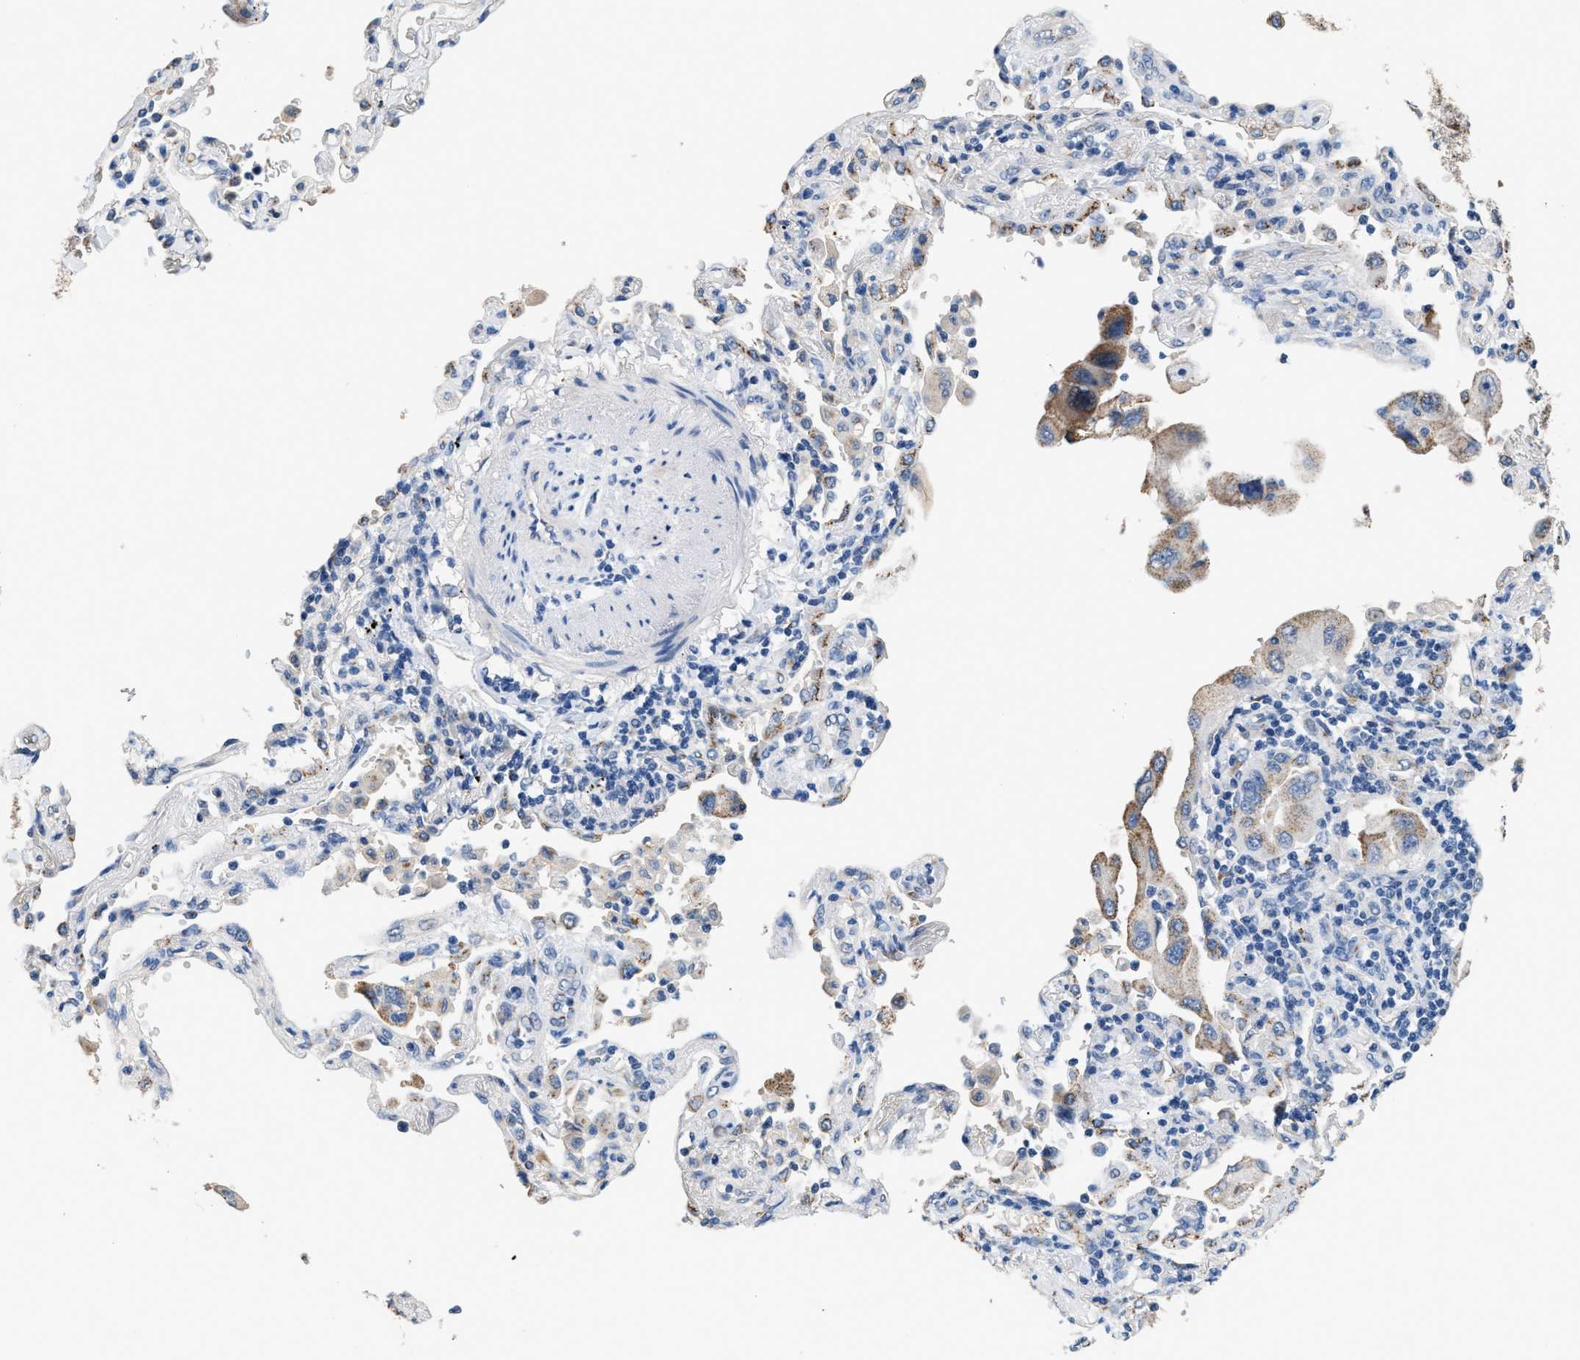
{"staining": {"intensity": "moderate", "quantity": ">75%", "location": "cytoplasmic/membranous"}, "tissue": "lung cancer", "cell_type": "Tumor cells", "image_type": "cancer", "snomed": [{"axis": "morphology", "description": "Adenocarcinoma, NOS"}, {"axis": "topography", "description": "Lung"}], "caption": "This is a micrograph of immunohistochemistry staining of lung cancer (adenocarcinoma), which shows moderate staining in the cytoplasmic/membranous of tumor cells.", "gene": "GOLM1", "patient": {"sex": "female", "age": 65}}